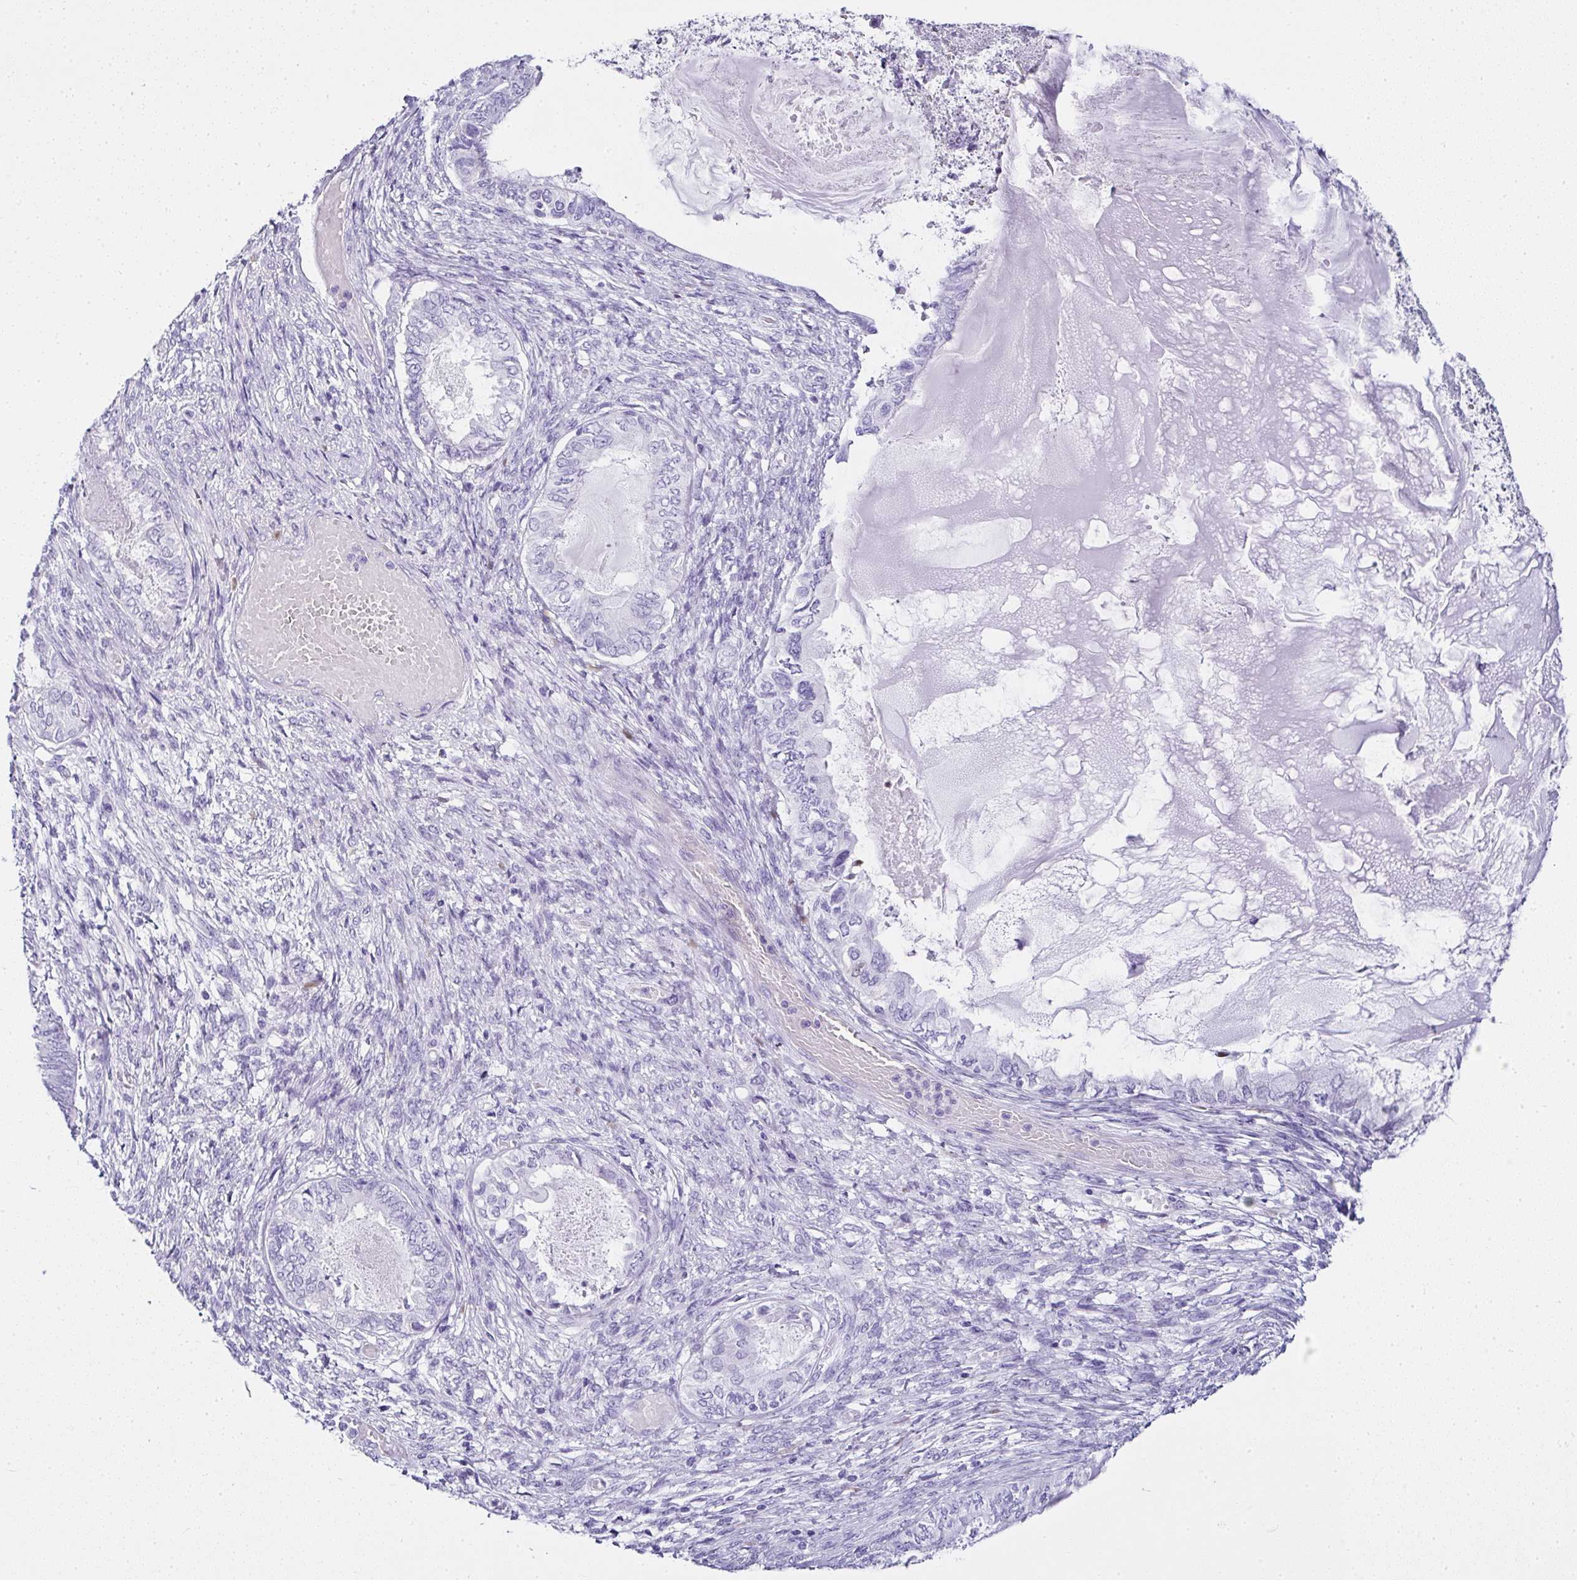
{"staining": {"intensity": "negative", "quantity": "none", "location": "none"}, "tissue": "ovarian cancer", "cell_type": "Tumor cells", "image_type": "cancer", "snomed": [{"axis": "morphology", "description": "Carcinoma, endometroid"}, {"axis": "topography", "description": "Ovary"}], "caption": "This is a histopathology image of immunohistochemistry (IHC) staining of ovarian cancer (endometroid carcinoma), which shows no expression in tumor cells.", "gene": "SERPINB3", "patient": {"sex": "female", "age": 70}}